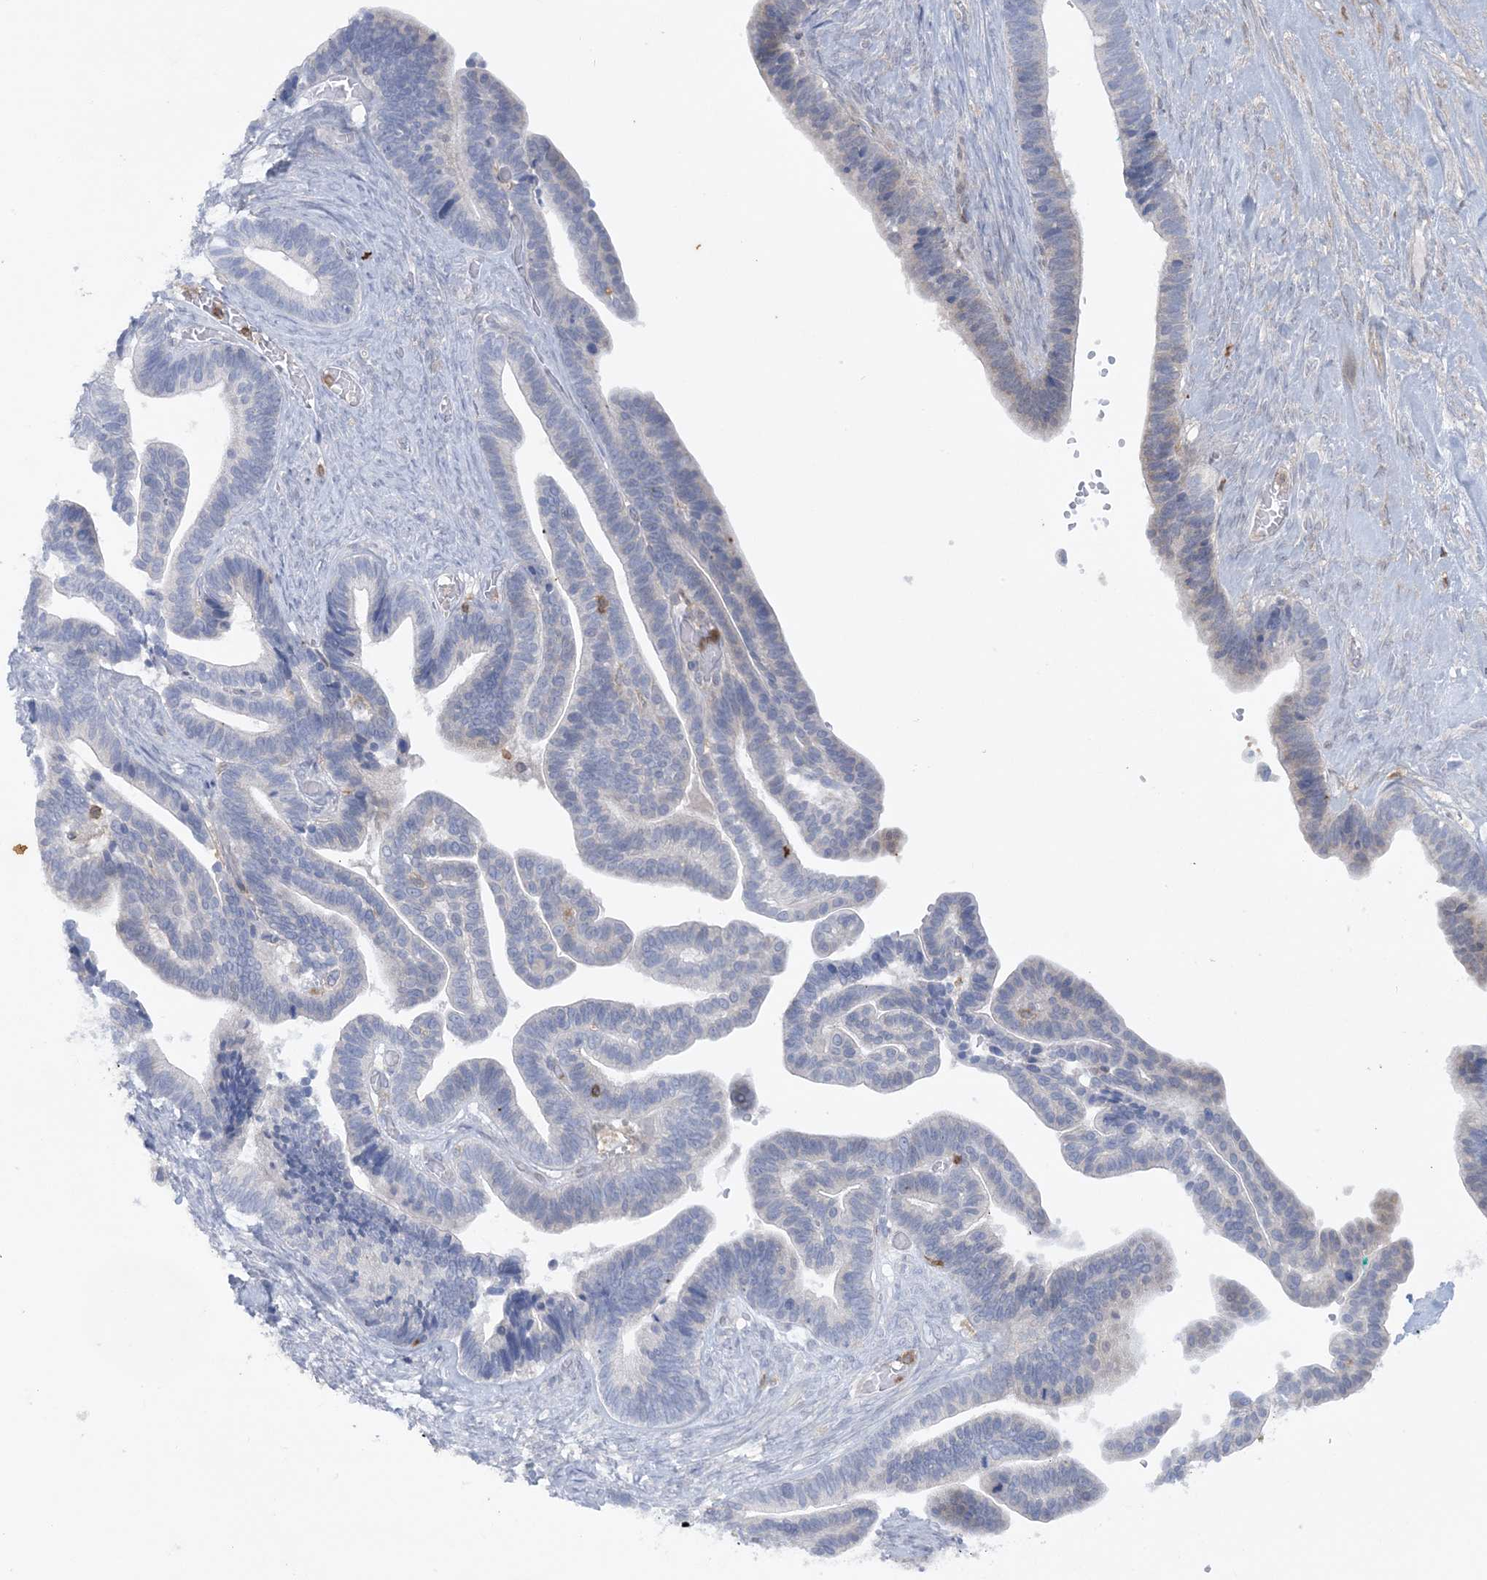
{"staining": {"intensity": "negative", "quantity": "none", "location": "none"}, "tissue": "ovarian cancer", "cell_type": "Tumor cells", "image_type": "cancer", "snomed": [{"axis": "morphology", "description": "Cystadenocarcinoma, serous, NOS"}, {"axis": "topography", "description": "Ovary"}], "caption": "Histopathology image shows no significant protein staining in tumor cells of serous cystadenocarcinoma (ovarian).", "gene": "ARHGAP30", "patient": {"sex": "female", "age": 56}}